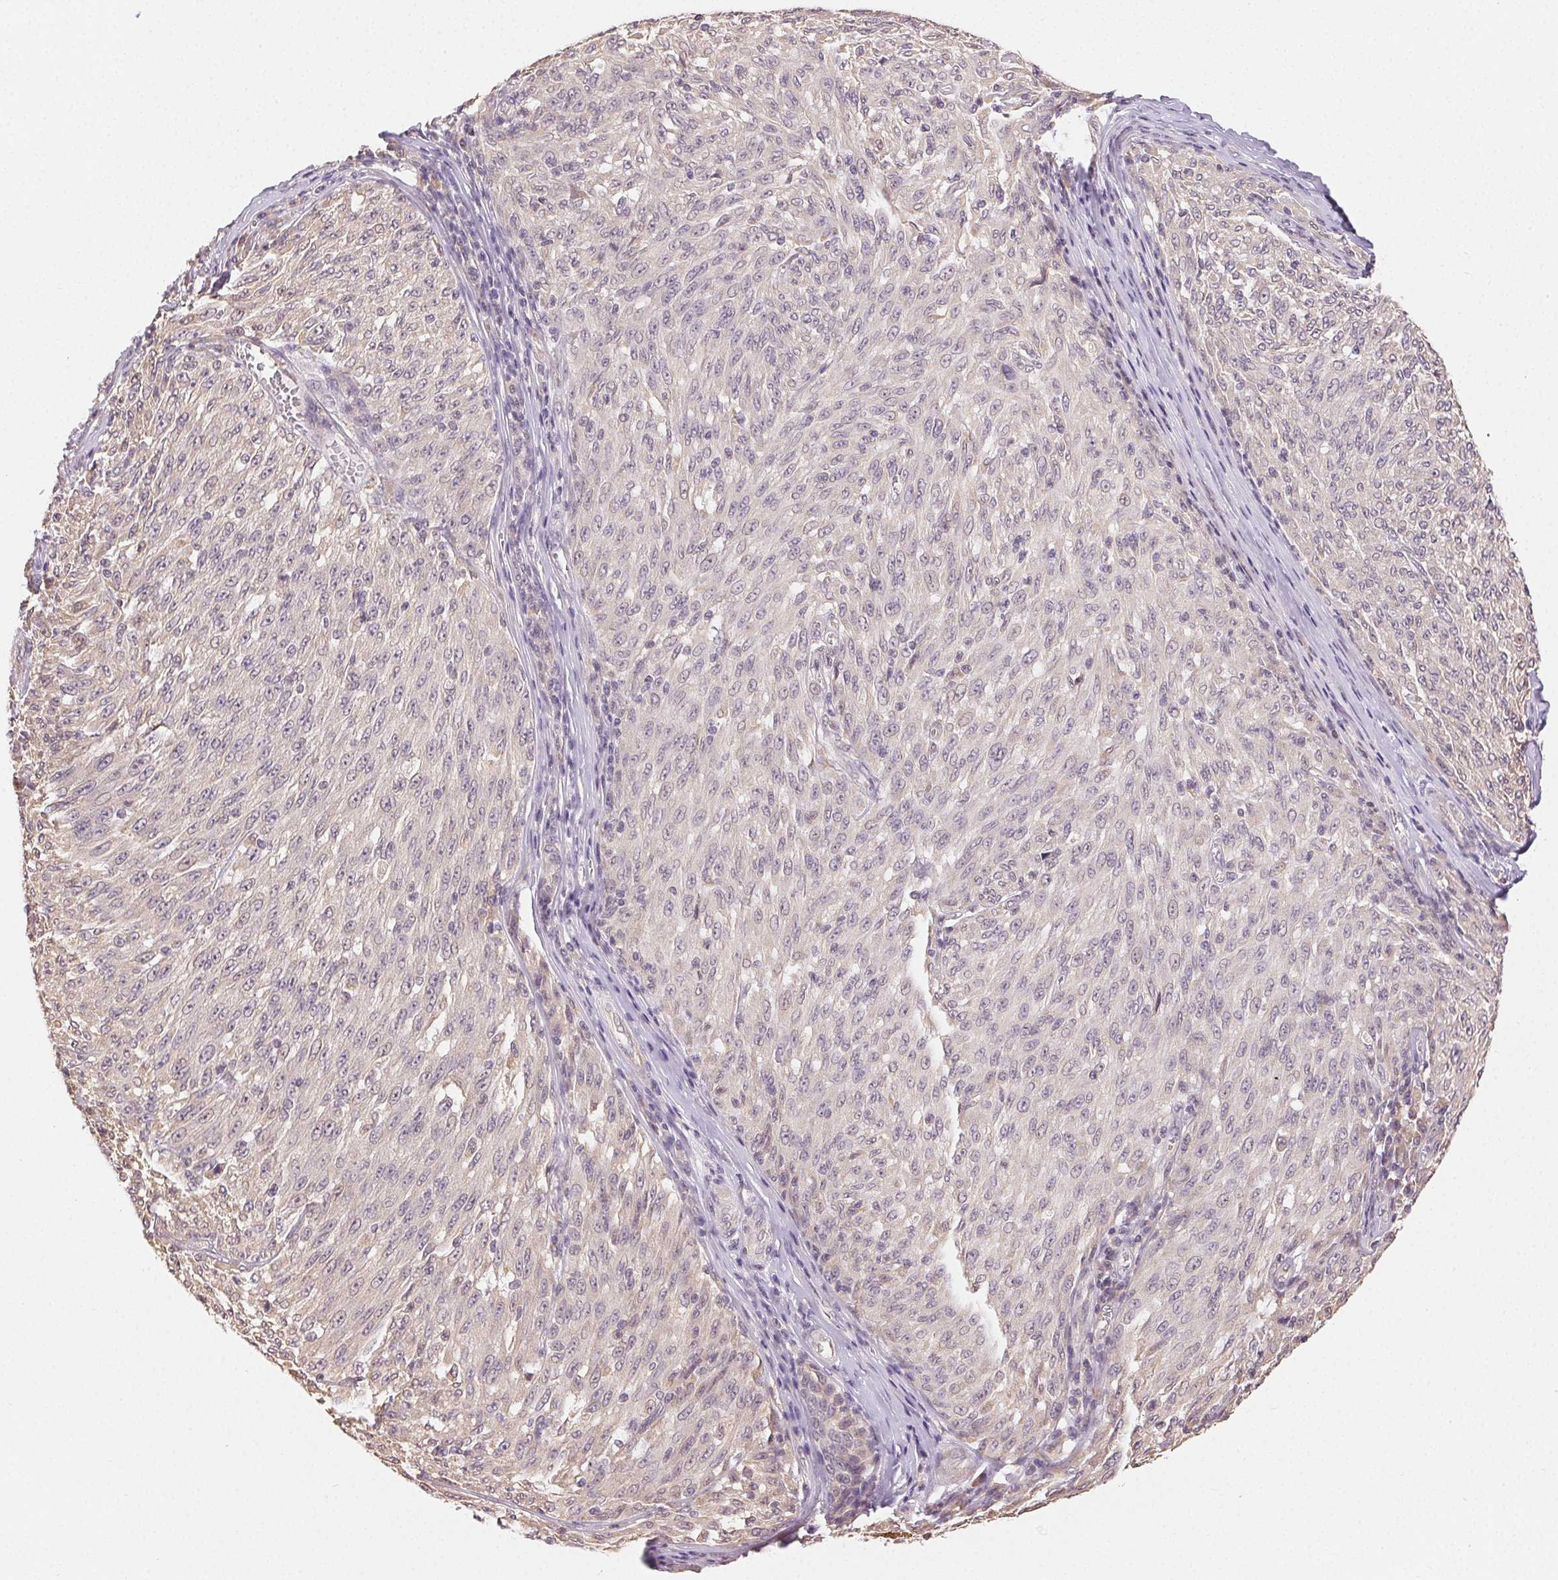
{"staining": {"intensity": "negative", "quantity": "none", "location": "none"}, "tissue": "melanoma", "cell_type": "Tumor cells", "image_type": "cancer", "snomed": [{"axis": "morphology", "description": "Malignant melanoma, NOS"}, {"axis": "topography", "description": "Skin"}], "caption": "Human melanoma stained for a protein using immunohistochemistry shows no staining in tumor cells.", "gene": "SEZ6L2", "patient": {"sex": "male", "age": 85}}